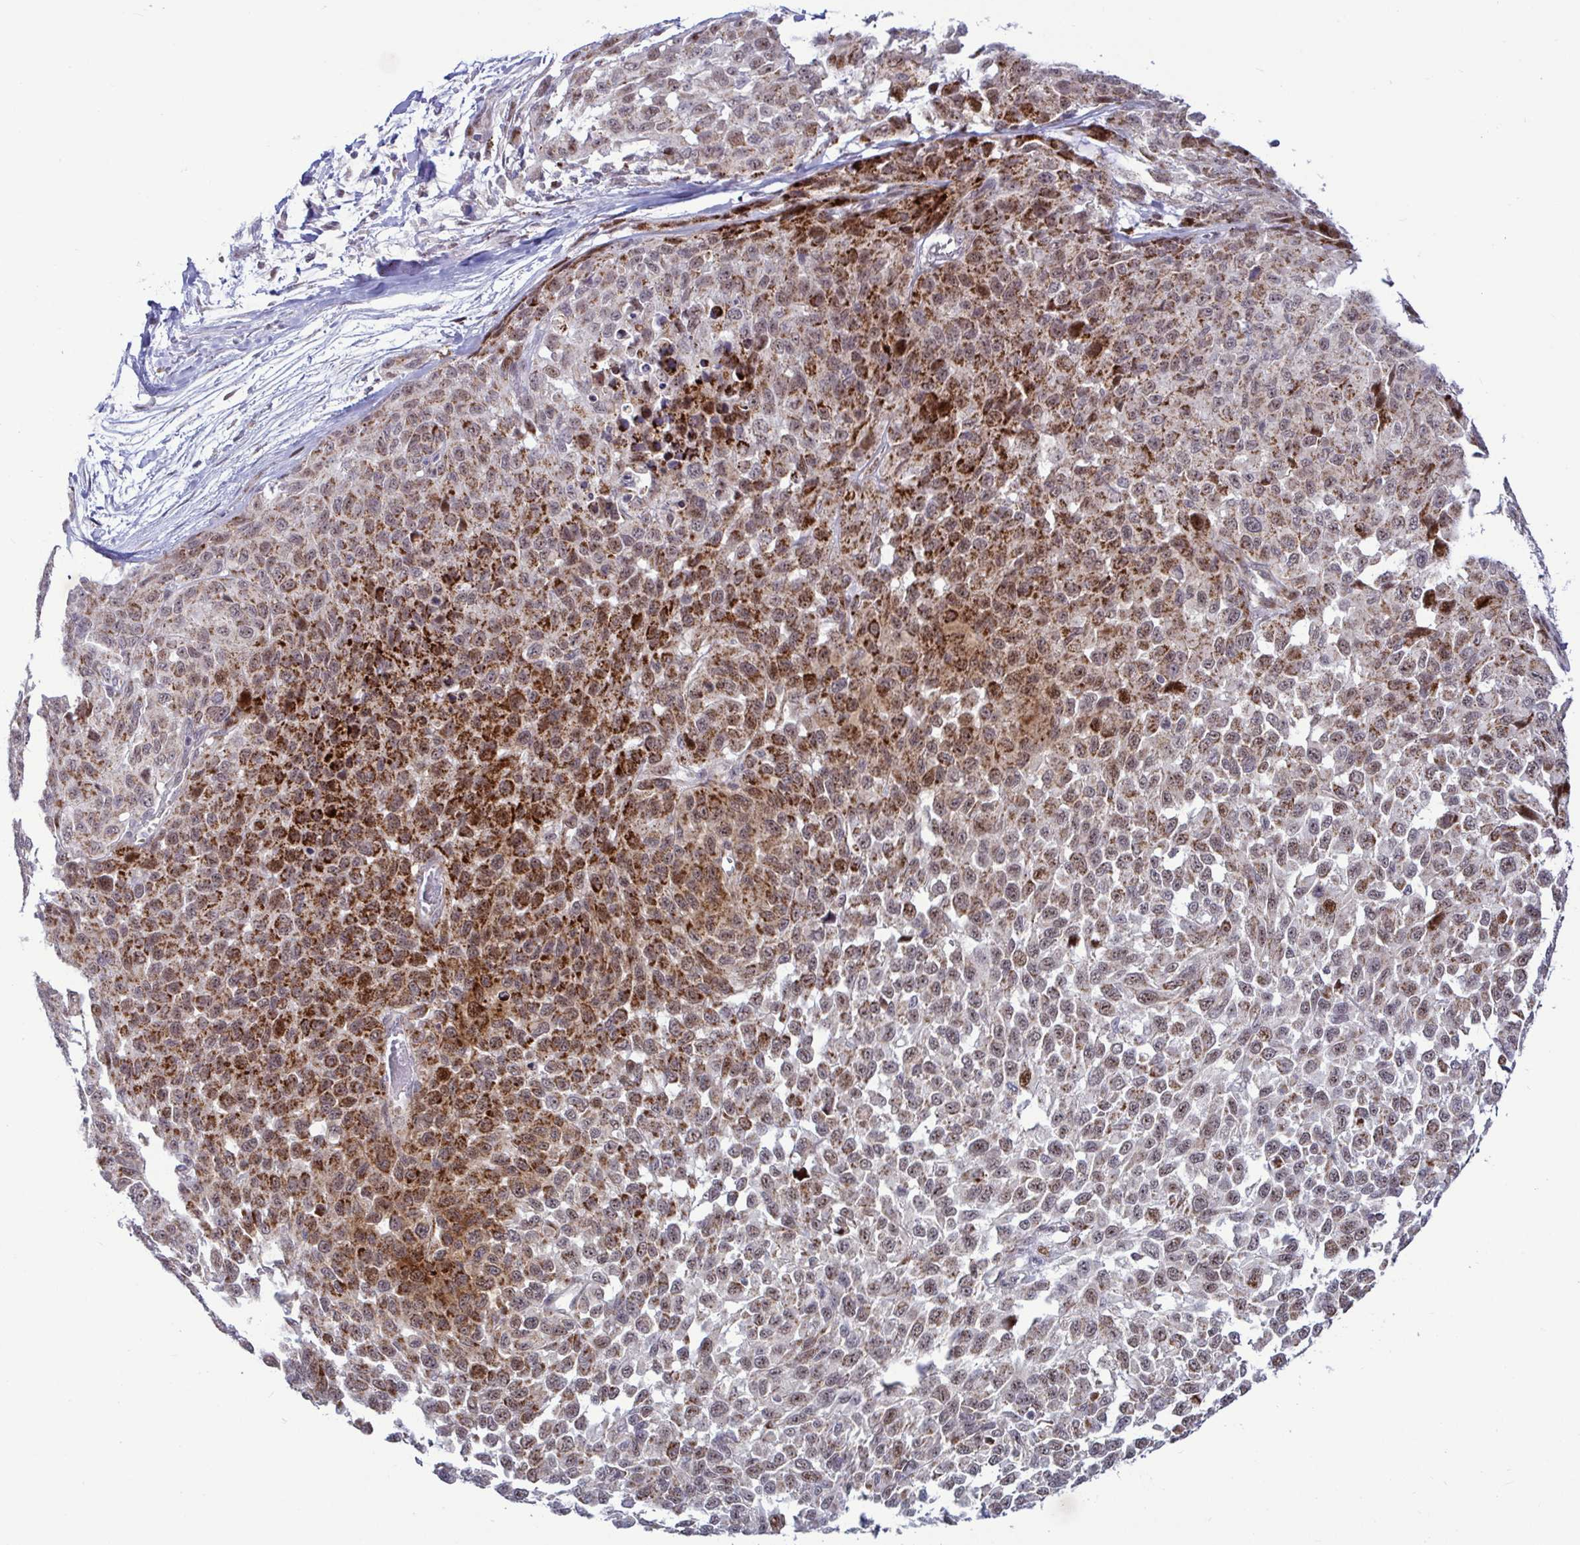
{"staining": {"intensity": "moderate", "quantity": ">75%", "location": "cytoplasmic/membranous,nuclear"}, "tissue": "melanoma", "cell_type": "Tumor cells", "image_type": "cancer", "snomed": [{"axis": "morphology", "description": "Malignant melanoma, NOS"}, {"axis": "topography", "description": "Skin"}], "caption": "Melanoma tissue shows moderate cytoplasmic/membranous and nuclear expression in approximately >75% of tumor cells", "gene": "DZIP1", "patient": {"sex": "male", "age": 62}}